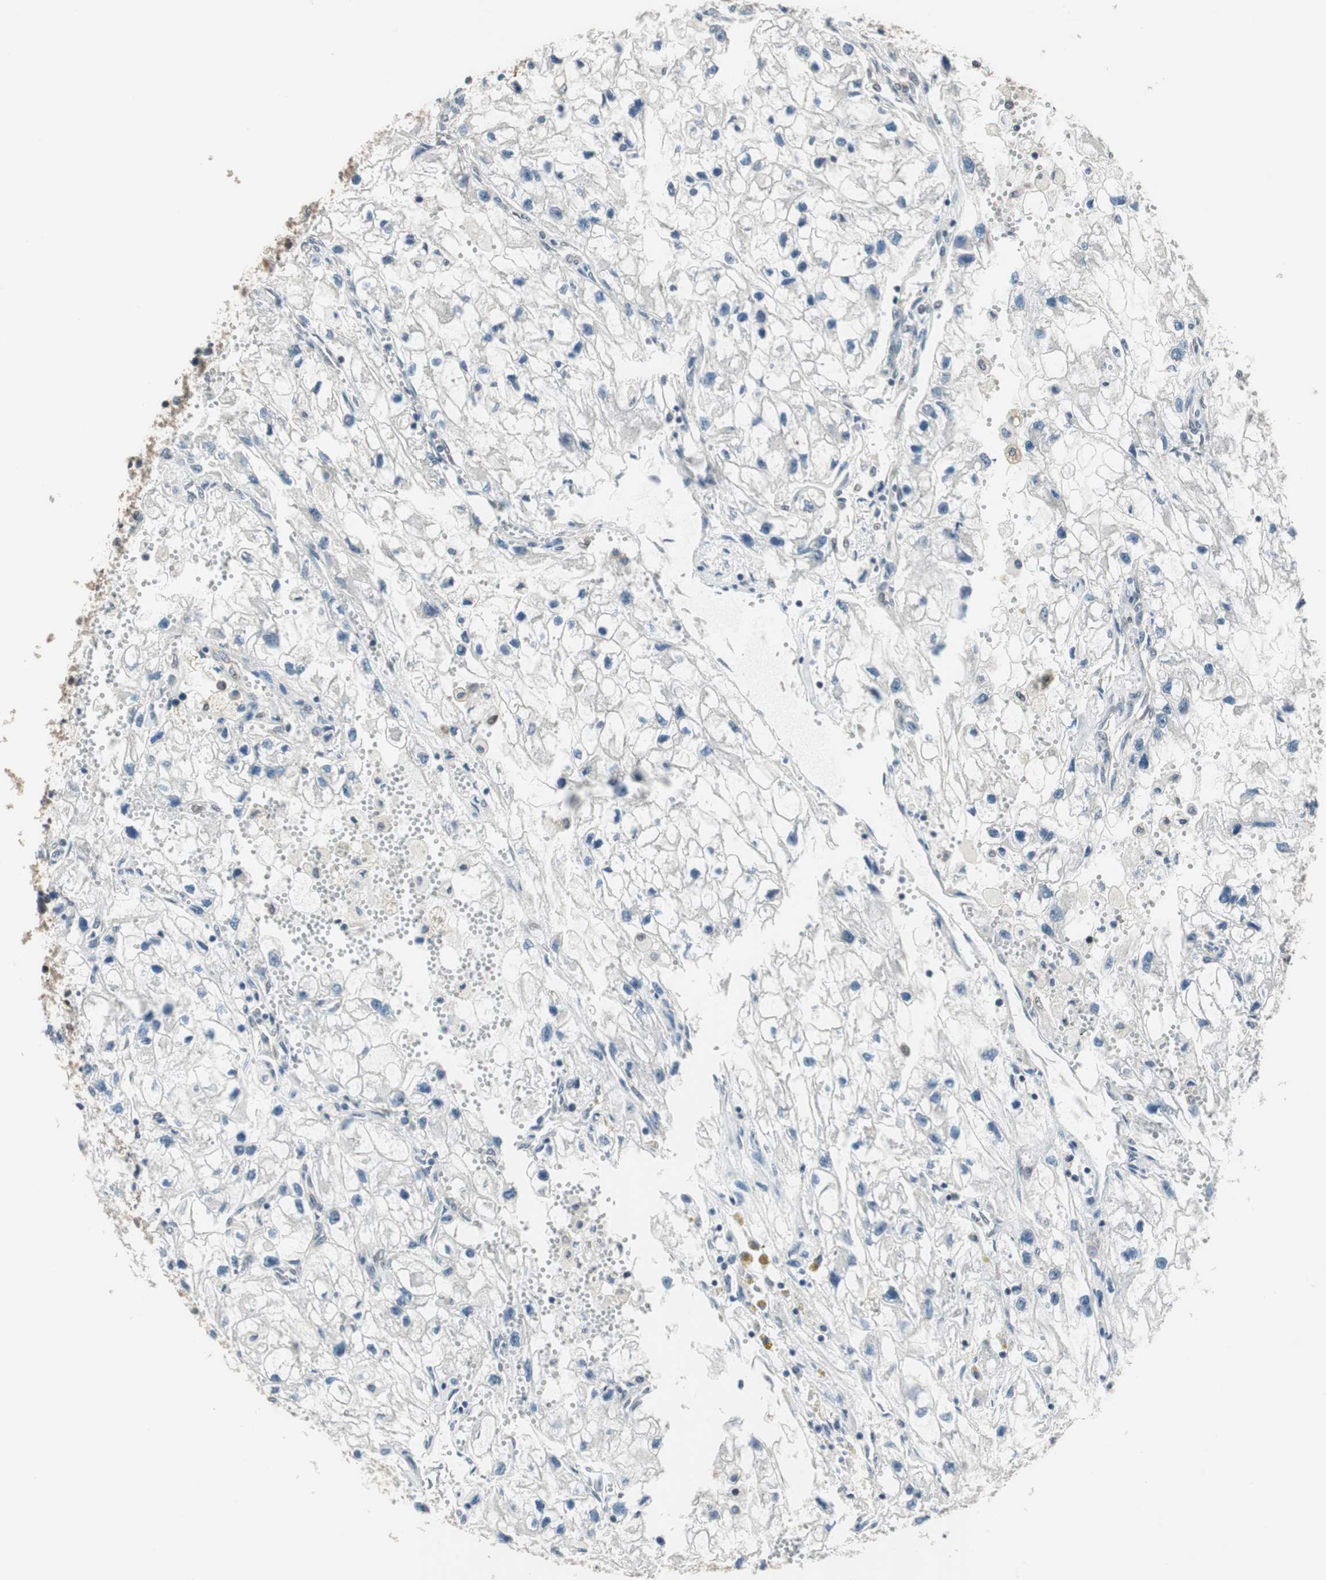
{"staining": {"intensity": "negative", "quantity": "none", "location": "none"}, "tissue": "renal cancer", "cell_type": "Tumor cells", "image_type": "cancer", "snomed": [{"axis": "morphology", "description": "Adenocarcinoma, NOS"}, {"axis": "topography", "description": "Kidney"}], "caption": "Immunohistochemistry (IHC) of human adenocarcinoma (renal) exhibits no staining in tumor cells. (Brightfield microscopy of DAB (3,3'-diaminobenzidine) immunohistochemistry (IHC) at high magnification).", "gene": "MAFB", "patient": {"sex": "female", "age": 70}}